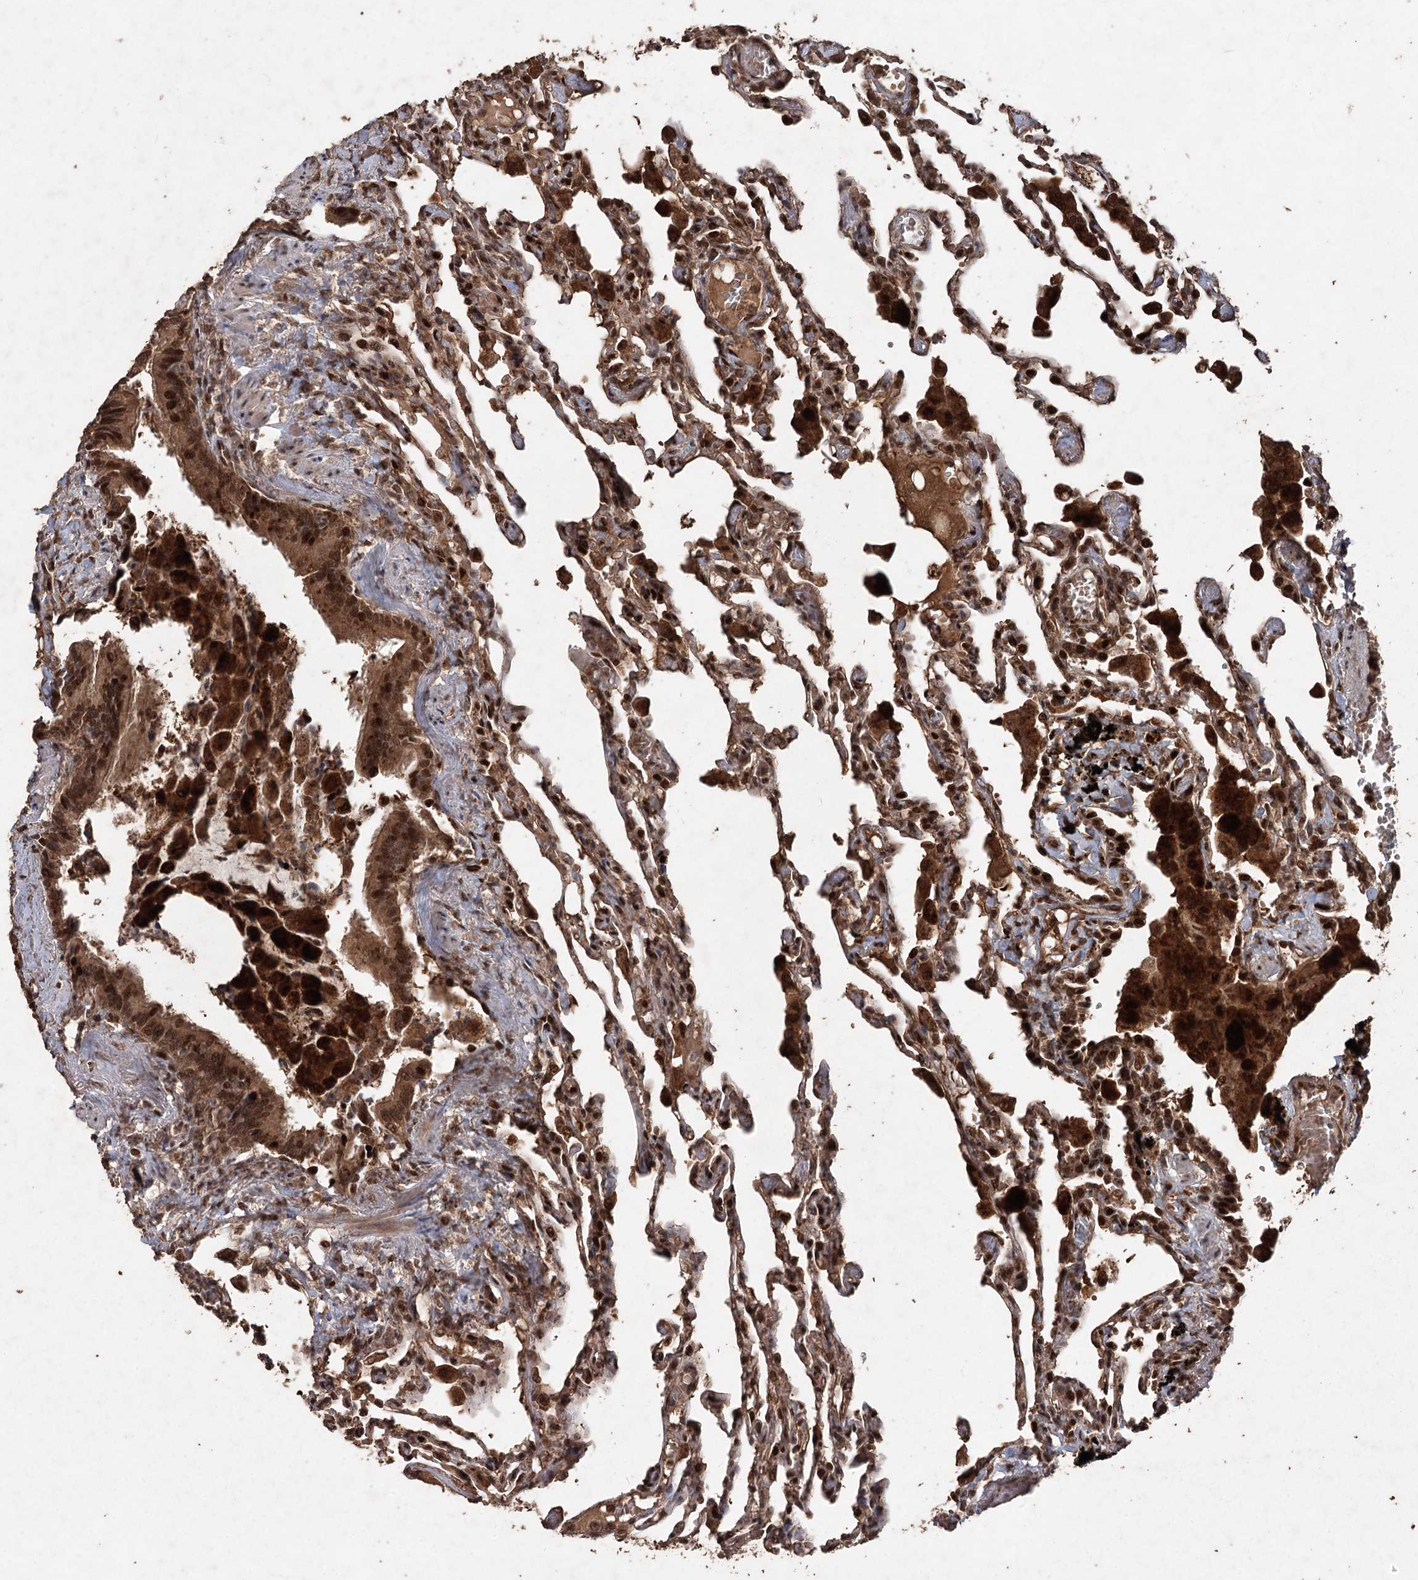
{"staining": {"intensity": "moderate", "quantity": ">75%", "location": "cytoplasmic/membranous,nuclear"}, "tissue": "lung", "cell_type": "Alveolar cells", "image_type": "normal", "snomed": [{"axis": "morphology", "description": "Normal tissue, NOS"}, {"axis": "topography", "description": "Bronchus"}, {"axis": "topography", "description": "Lung"}], "caption": "Protein staining demonstrates moderate cytoplasmic/membranous,nuclear expression in approximately >75% of alveolar cells in benign lung.", "gene": "FBXO7", "patient": {"sex": "female", "age": 49}}